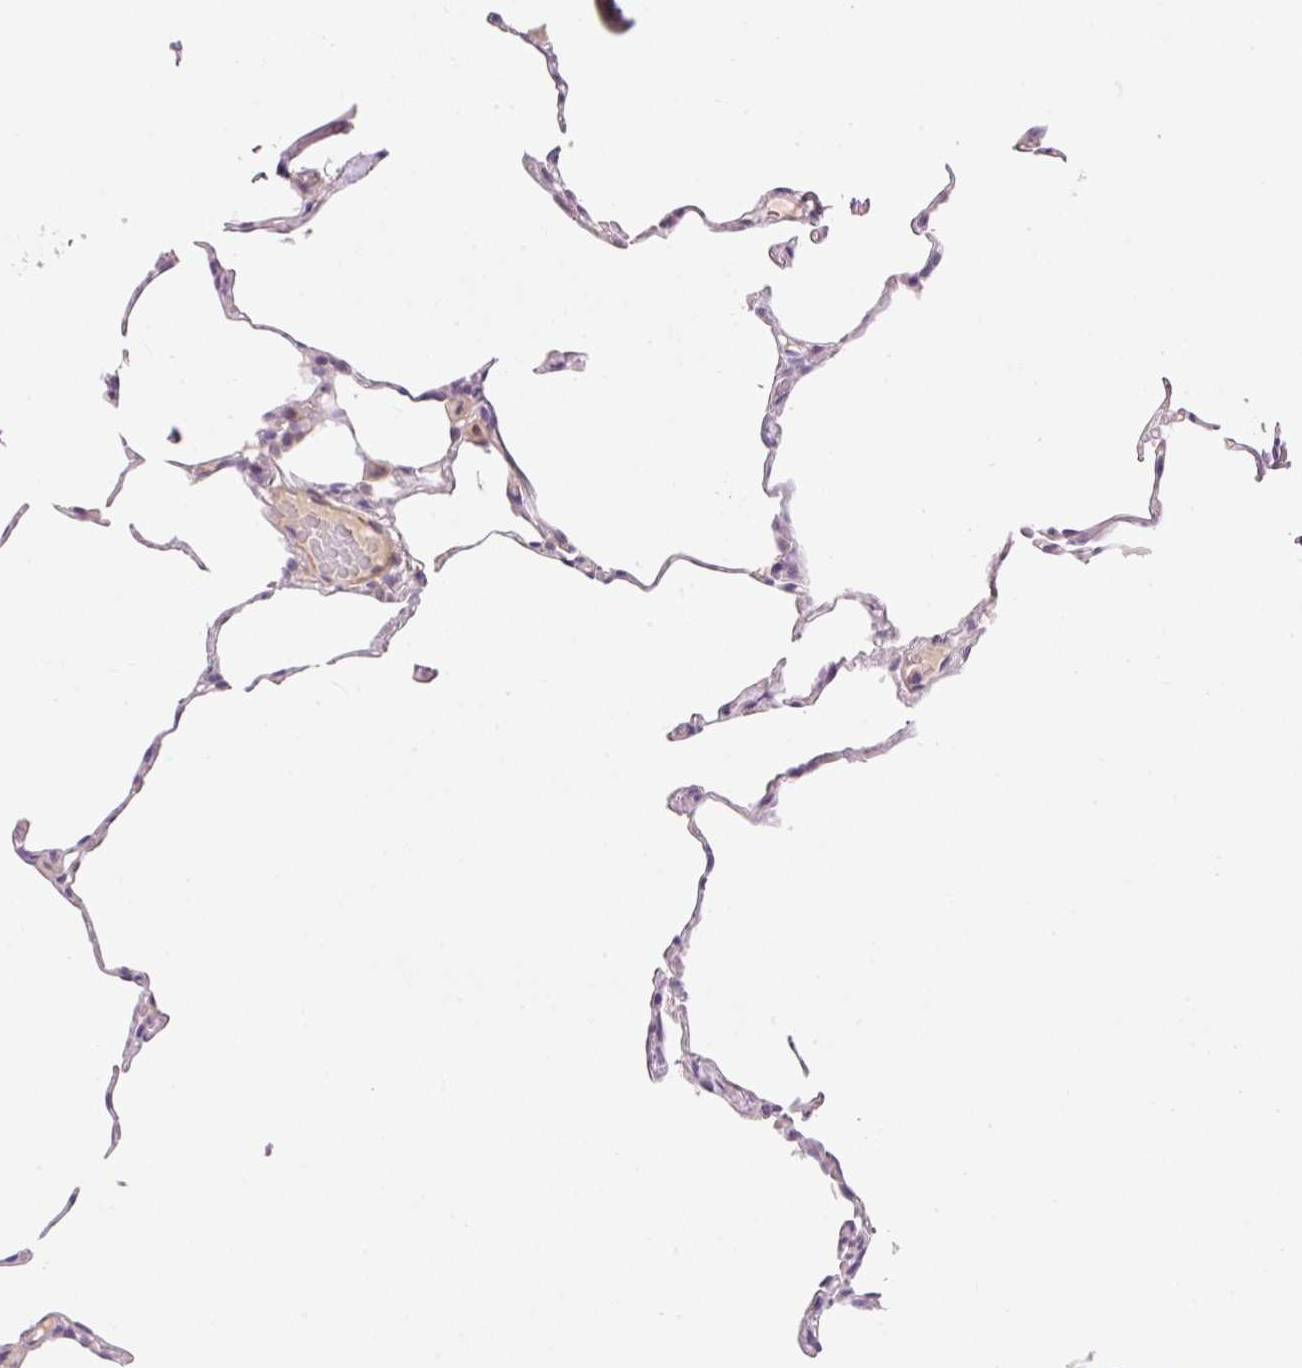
{"staining": {"intensity": "negative", "quantity": "none", "location": "none"}, "tissue": "lung", "cell_type": "Alveolar cells", "image_type": "normal", "snomed": [{"axis": "morphology", "description": "Normal tissue, NOS"}, {"axis": "topography", "description": "Lung"}], "caption": "High power microscopy photomicrograph of an IHC histopathology image of unremarkable lung, revealing no significant expression in alveolar cells. (DAB immunohistochemistry (IHC) with hematoxylin counter stain).", "gene": "HNF1A", "patient": {"sex": "female", "age": 57}}